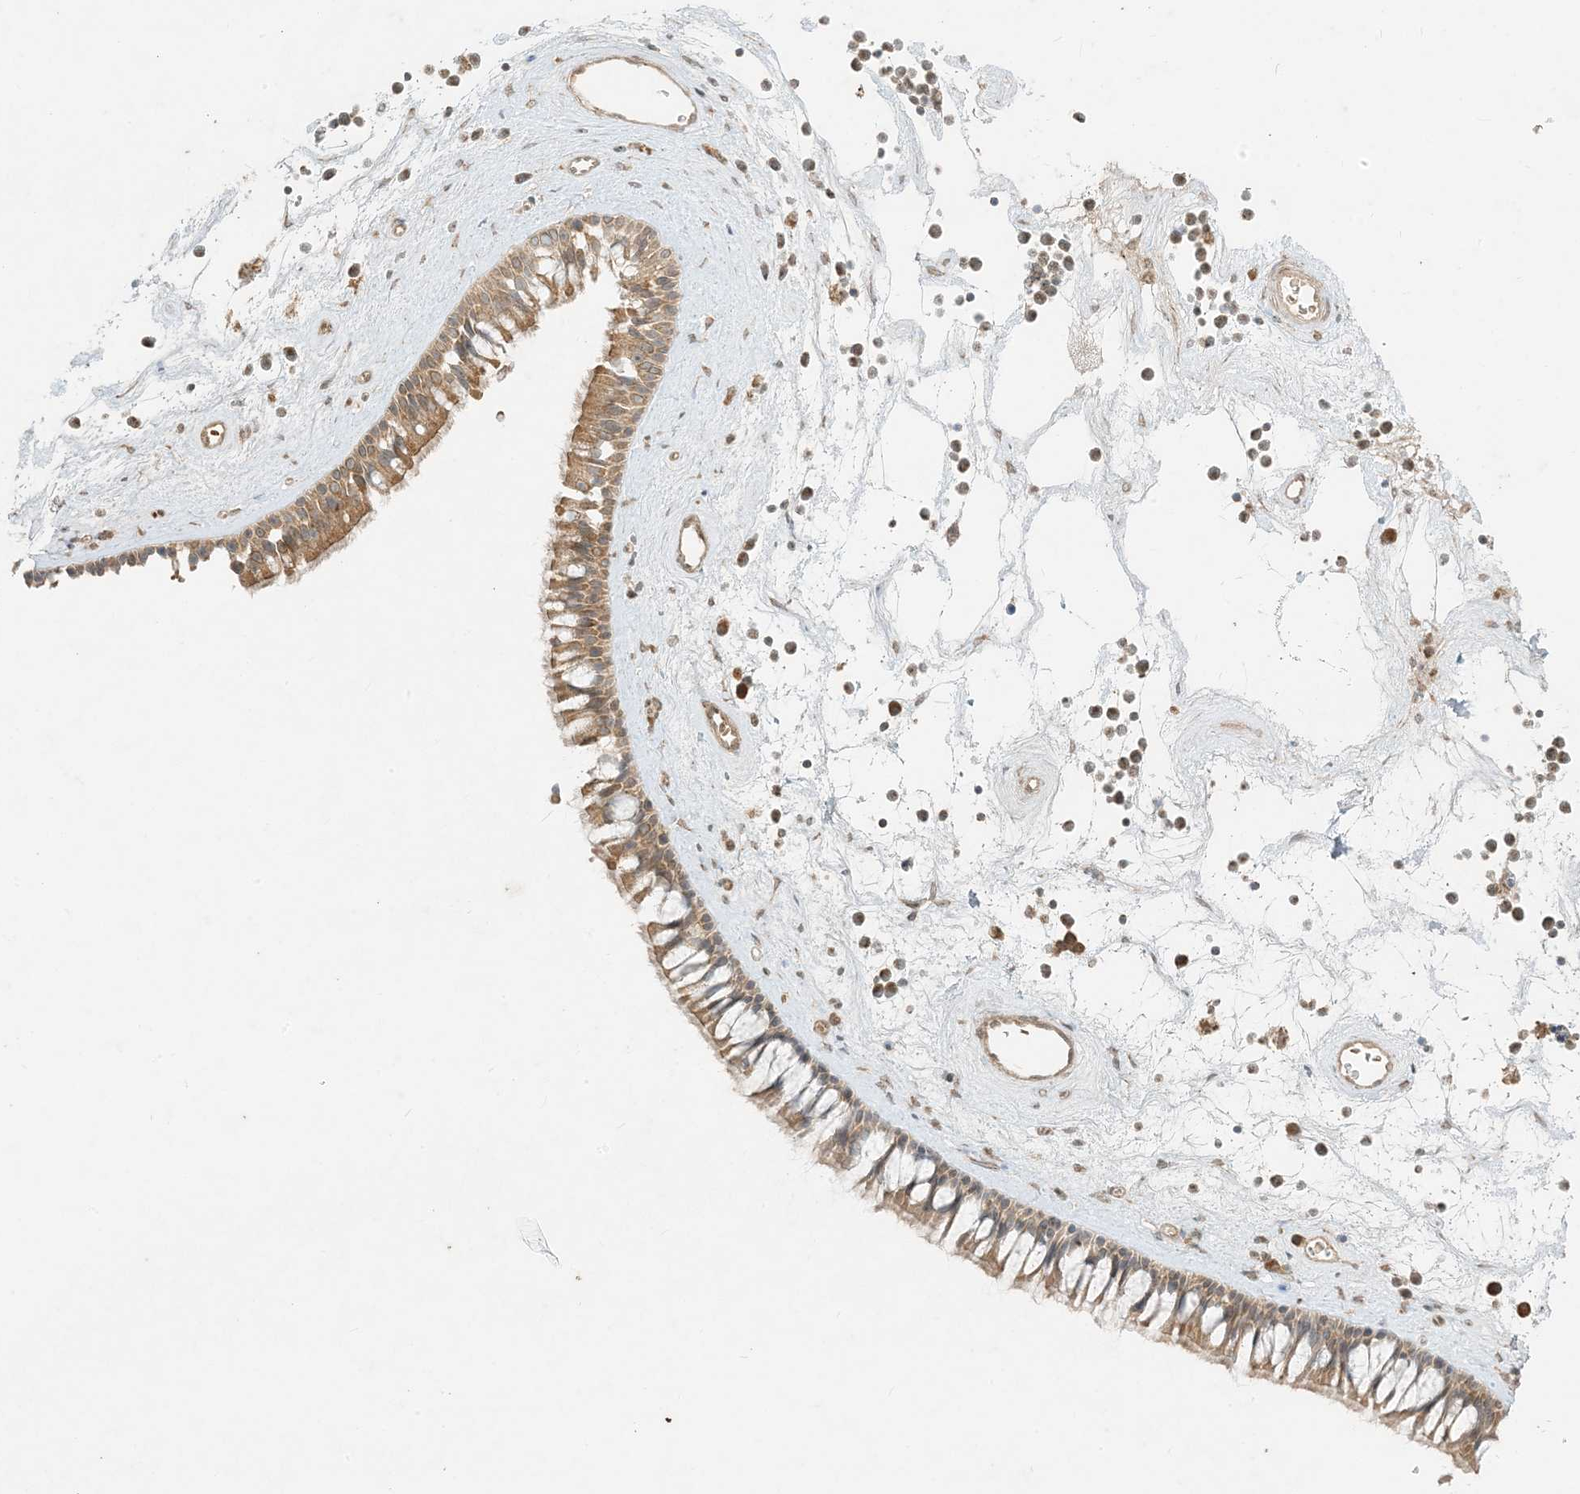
{"staining": {"intensity": "moderate", "quantity": ">75%", "location": "cytoplasmic/membranous"}, "tissue": "nasopharynx", "cell_type": "Respiratory epithelial cells", "image_type": "normal", "snomed": [{"axis": "morphology", "description": "Normal tissue, NOS"}, {"axis": "topography", "description": "Nasopharynx"}], "caption": "Nasopharynx stained with DAB immunohistochemistry displays medium levels of moderate cytoplasmic/membranous expression in approximately >75% of respiratory epithelial cells.", "gene": "MCOLN1", "patient": {"sex": "male", "age": 64}}